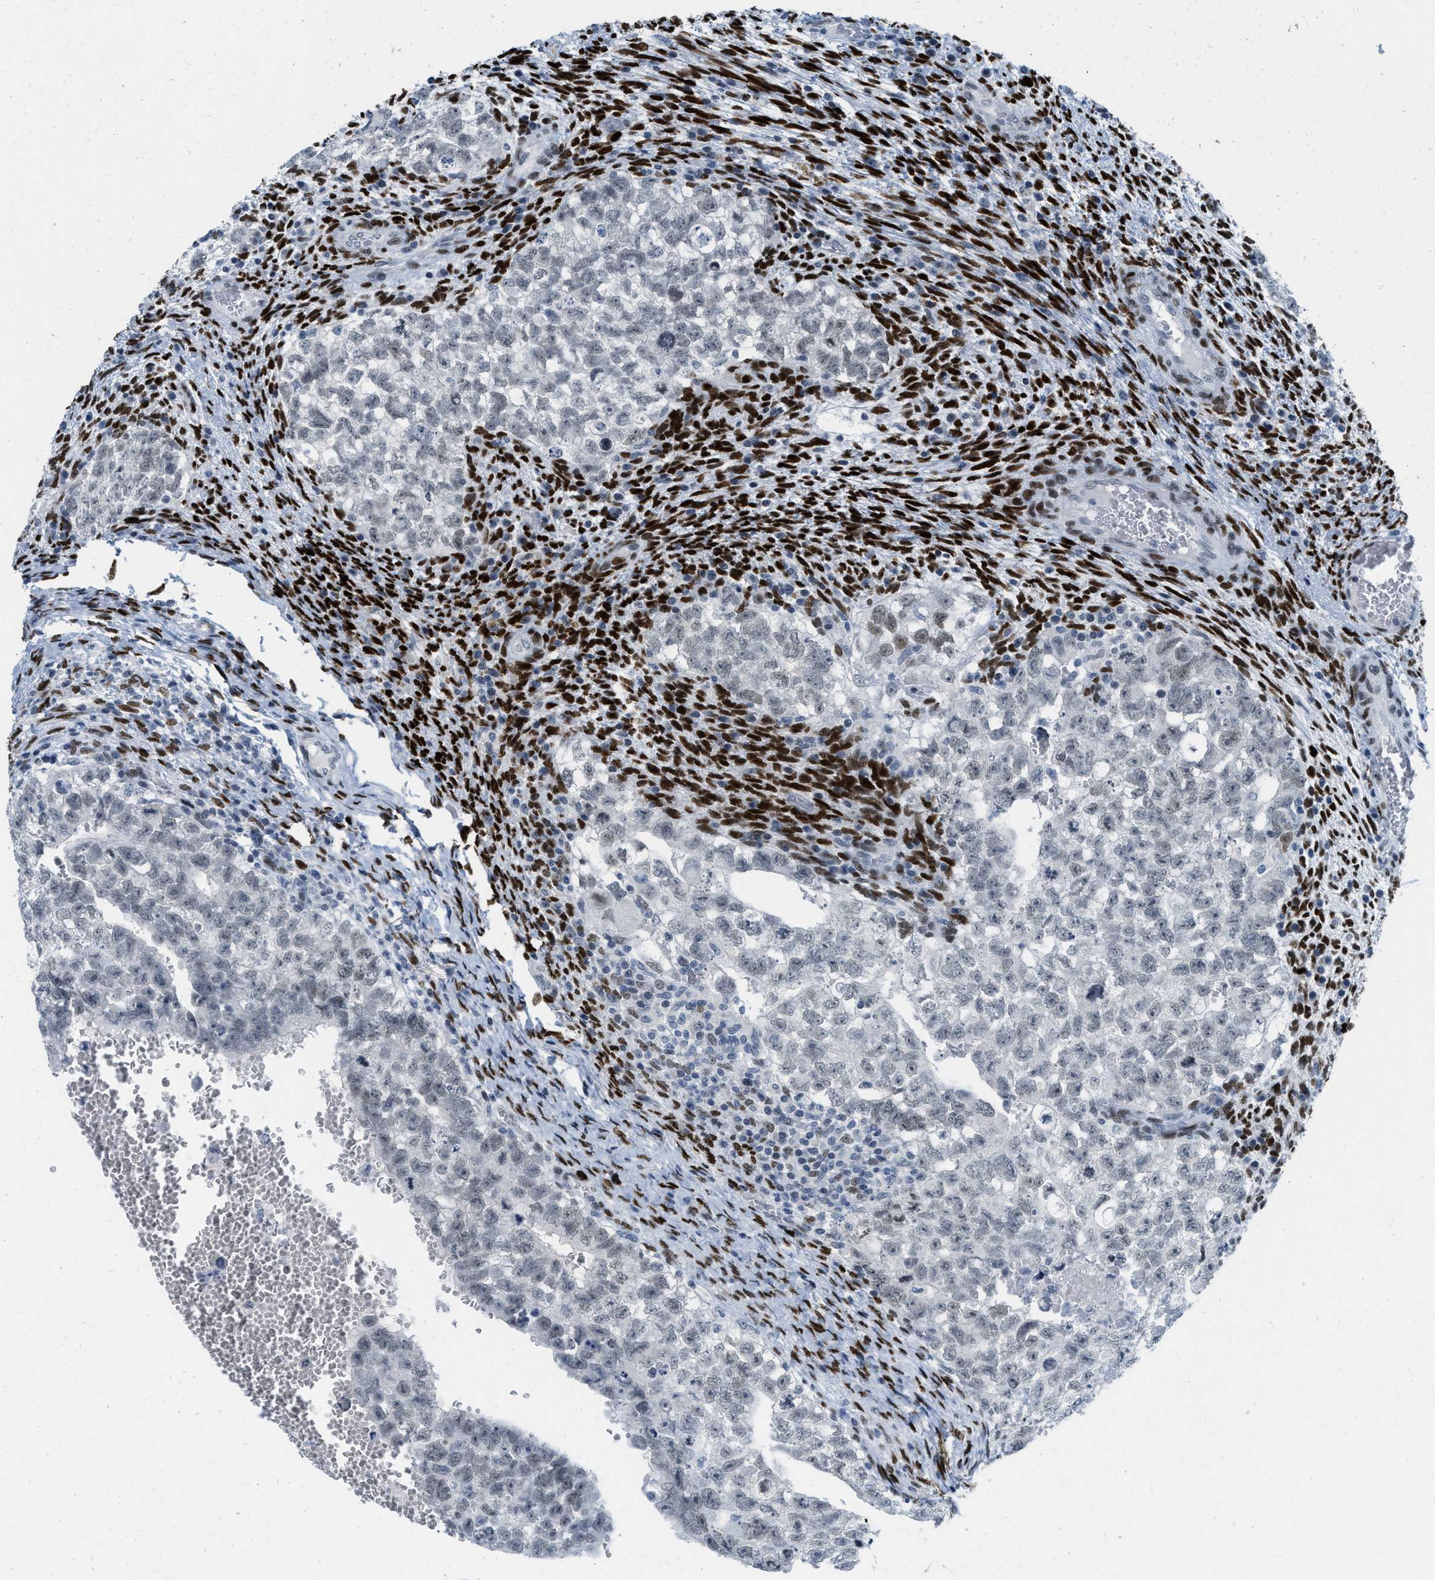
{"staining": {"intensity": "weak", "quantity": "<25%", "location": "nuclear"}, "tissue": "testis cancer", "cell_type": "Tumor cells", "image_type": "cancer", "snomed": [{"axis": "morphology", "description": "Seminoma, NOS"}, {"axis": "morphology", "description": "Carcinoma, Embryonal, NOS"}, {"axis": "topography", "description": "Testis"}], "caption": "Immunohistochemical staining of human embryonal carcinoma (testis) reveals no significant staining in tumor cells.", "gene": "PBX1", "patient": {"sex": "male", "age": 38}}